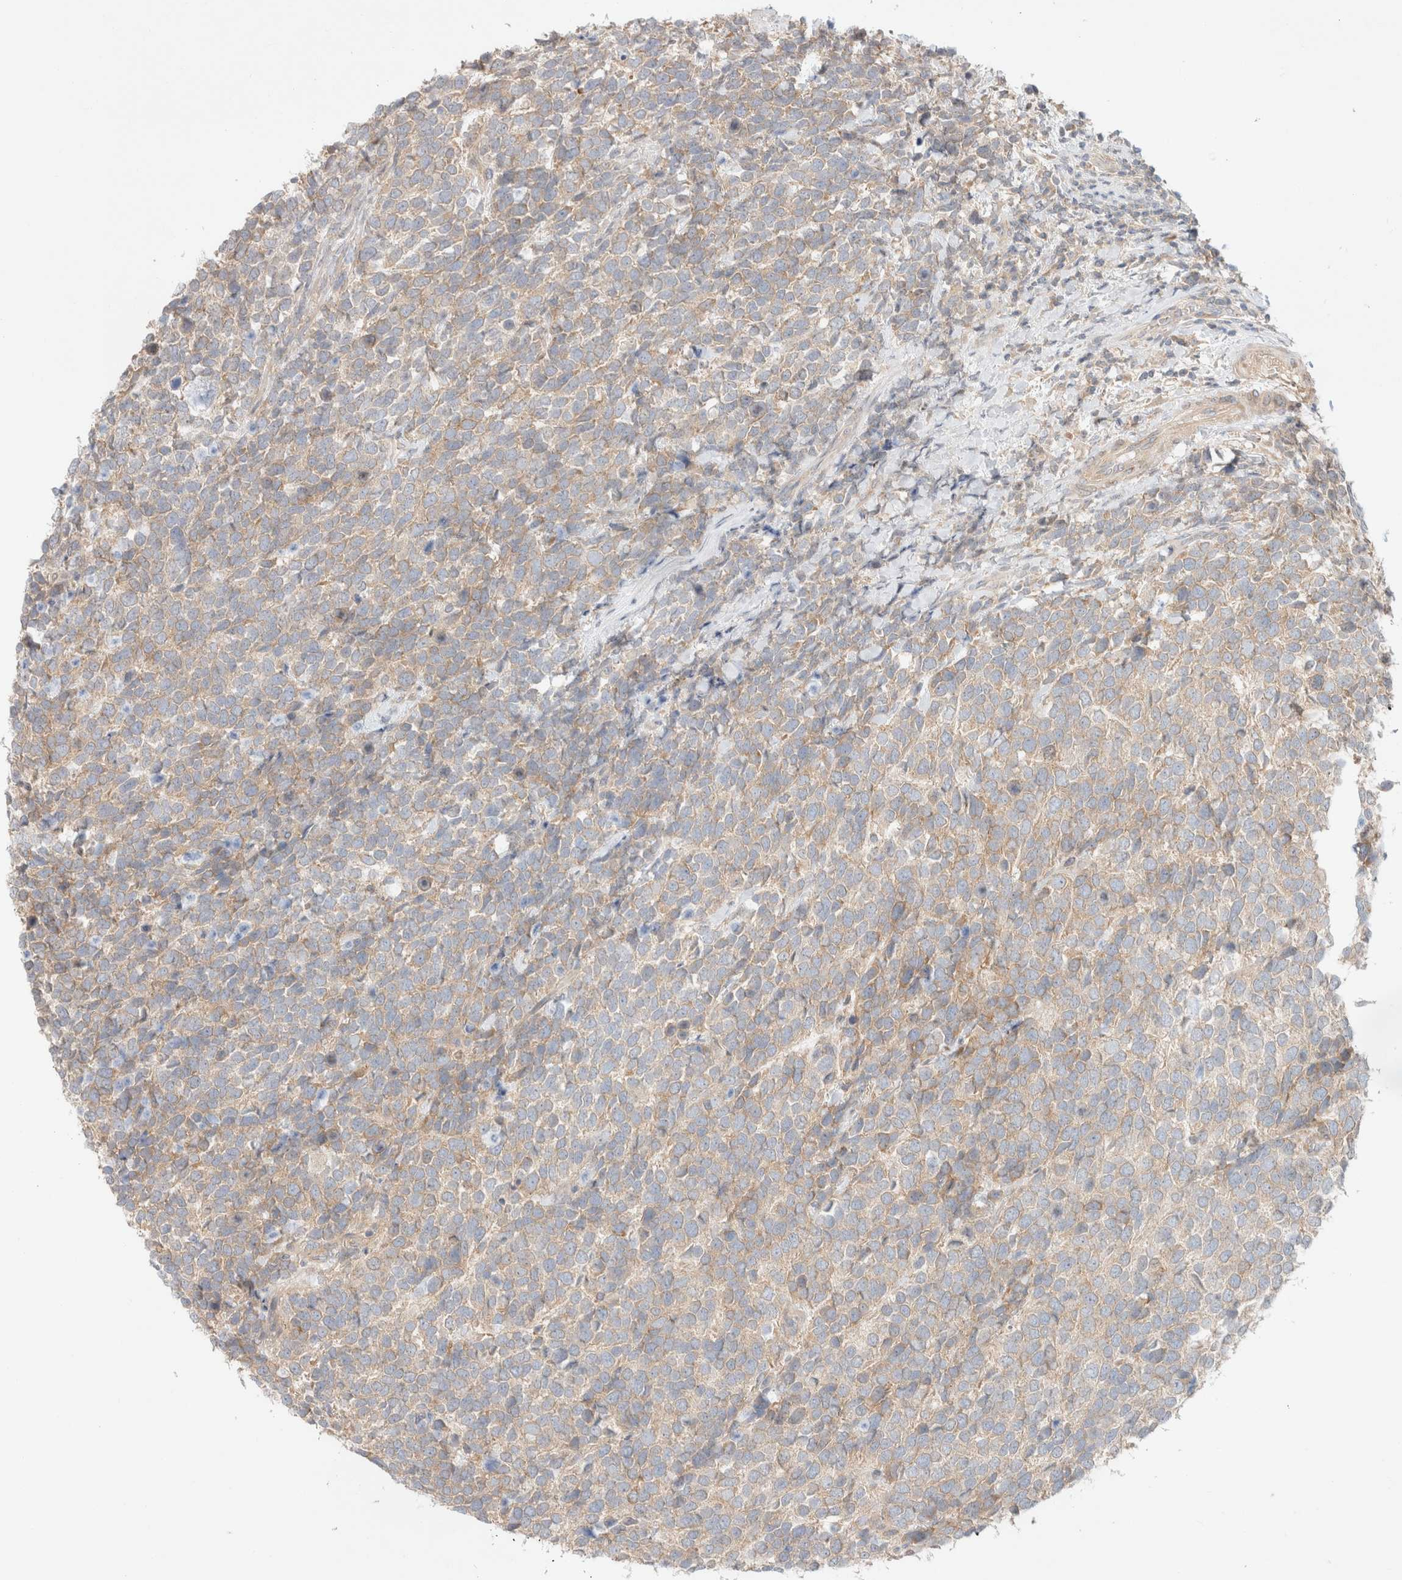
{"staining": {"intensity": "weak", "quantity": "<25%", "location": "cytoplasmic/membranous"}, "tissue": "urothelial cancer", "cell_type": "Tumor cells", "image_type": "cancer", "snomed": [{"axis": "morphology", "description": "Urothelial carcinoma, High grade"}, {"axis": "topography", "description": "Urinary bladder"}], "caption": "Immunohistochemistry (IHC) photomicrograph of neoplastic tissue: human urothelial carcinoma (high-grade) stained with DAB displays no significant protein expression in tumor cells.", "gene": "MARK3", "patient": {"sex": "female", "age": 82}}